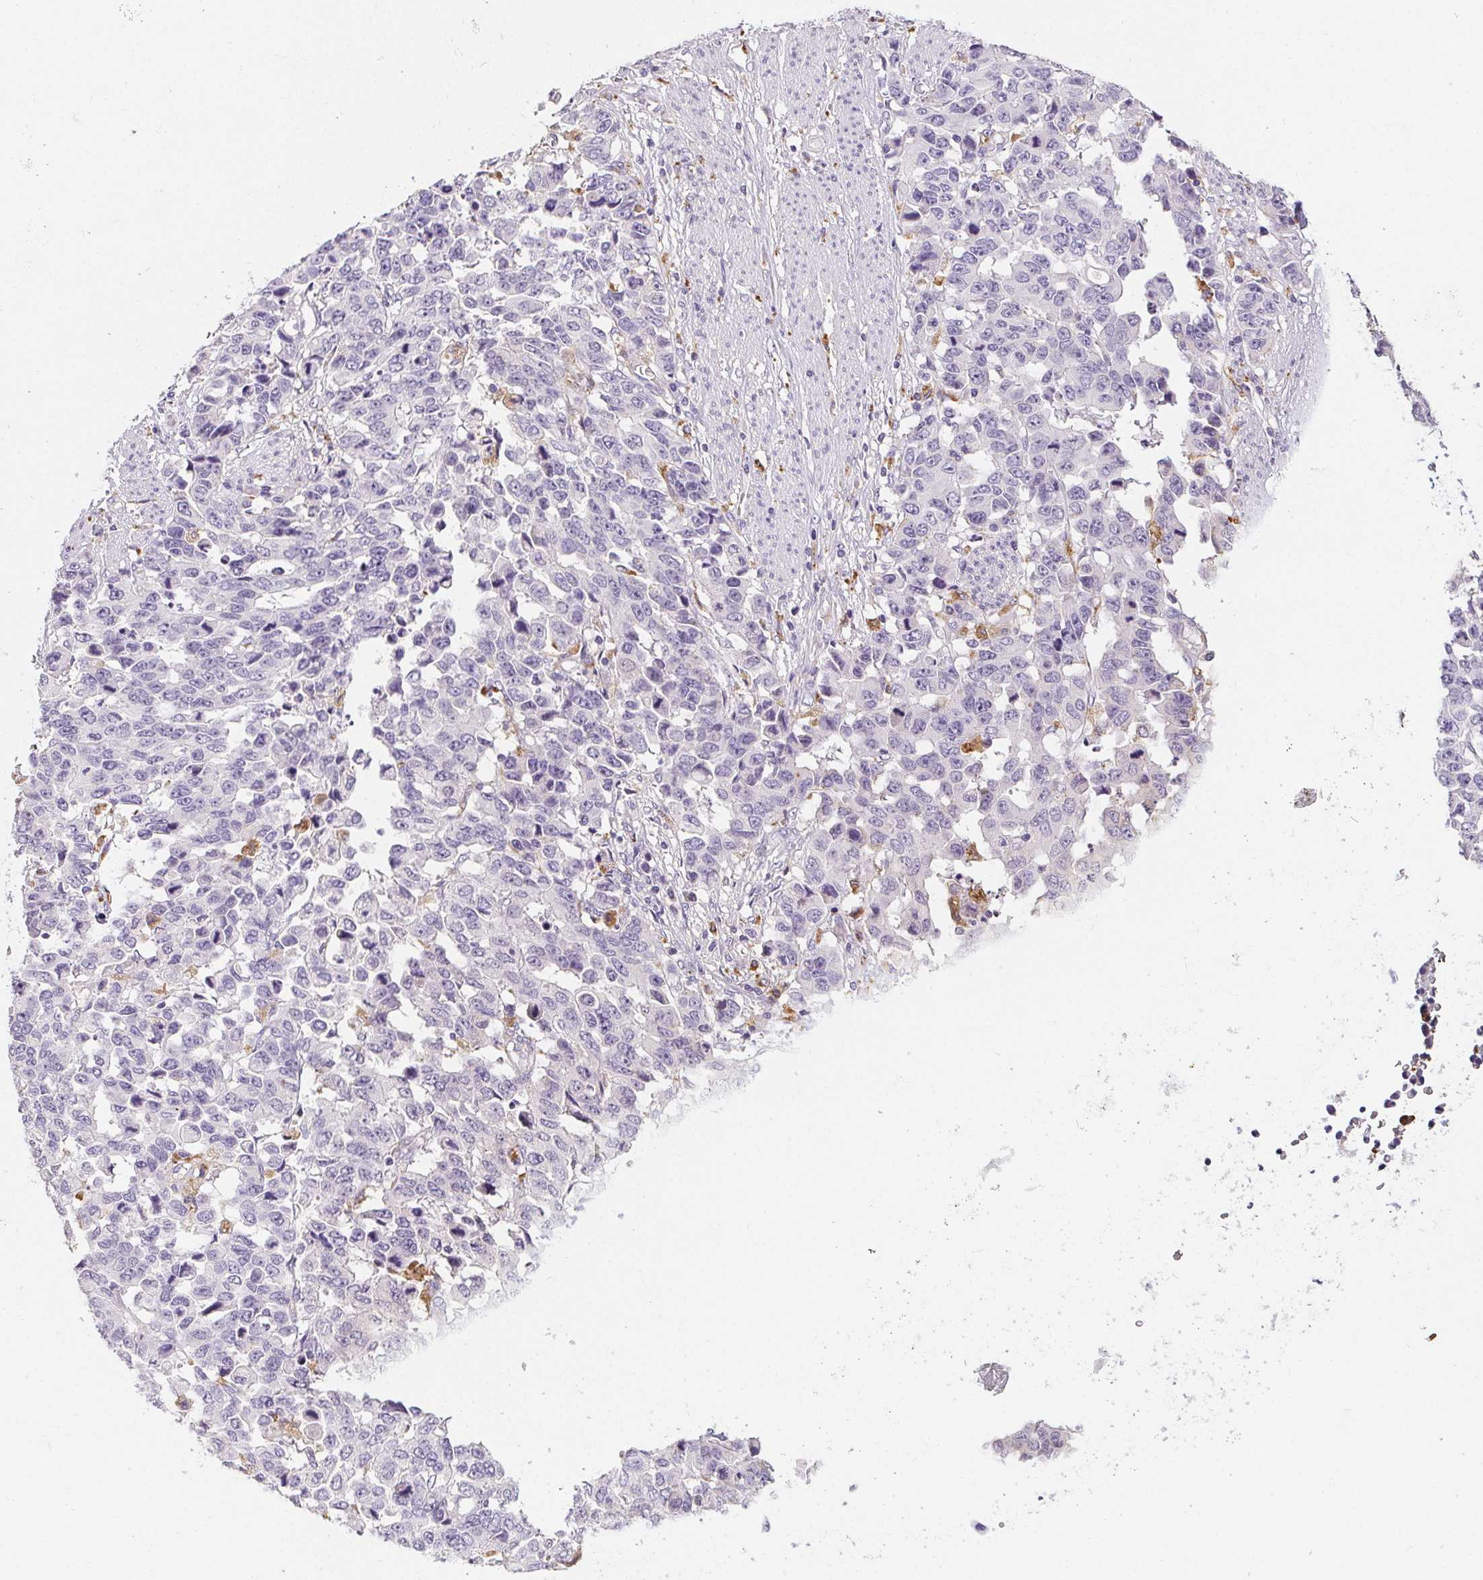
{"staining": {"intensity": "negative", "quantity": "none", "location": "none"}, "tissue": "stomach cancer", "cell_type": "Tumor cells", "image_type": "cancer", "snomed": [{"axis": "morphology", "description": "Adenocarcinoma, NOS"}, {"axis": "topography", "description": "Stomach, upper"}], "caption": "This is a histopathology image of IHC staining of stomach adenocarcinoma, which shows no expression in tumor cells.", "gene": "LIPA", "patient": {"sex": "male", "age": 69}}